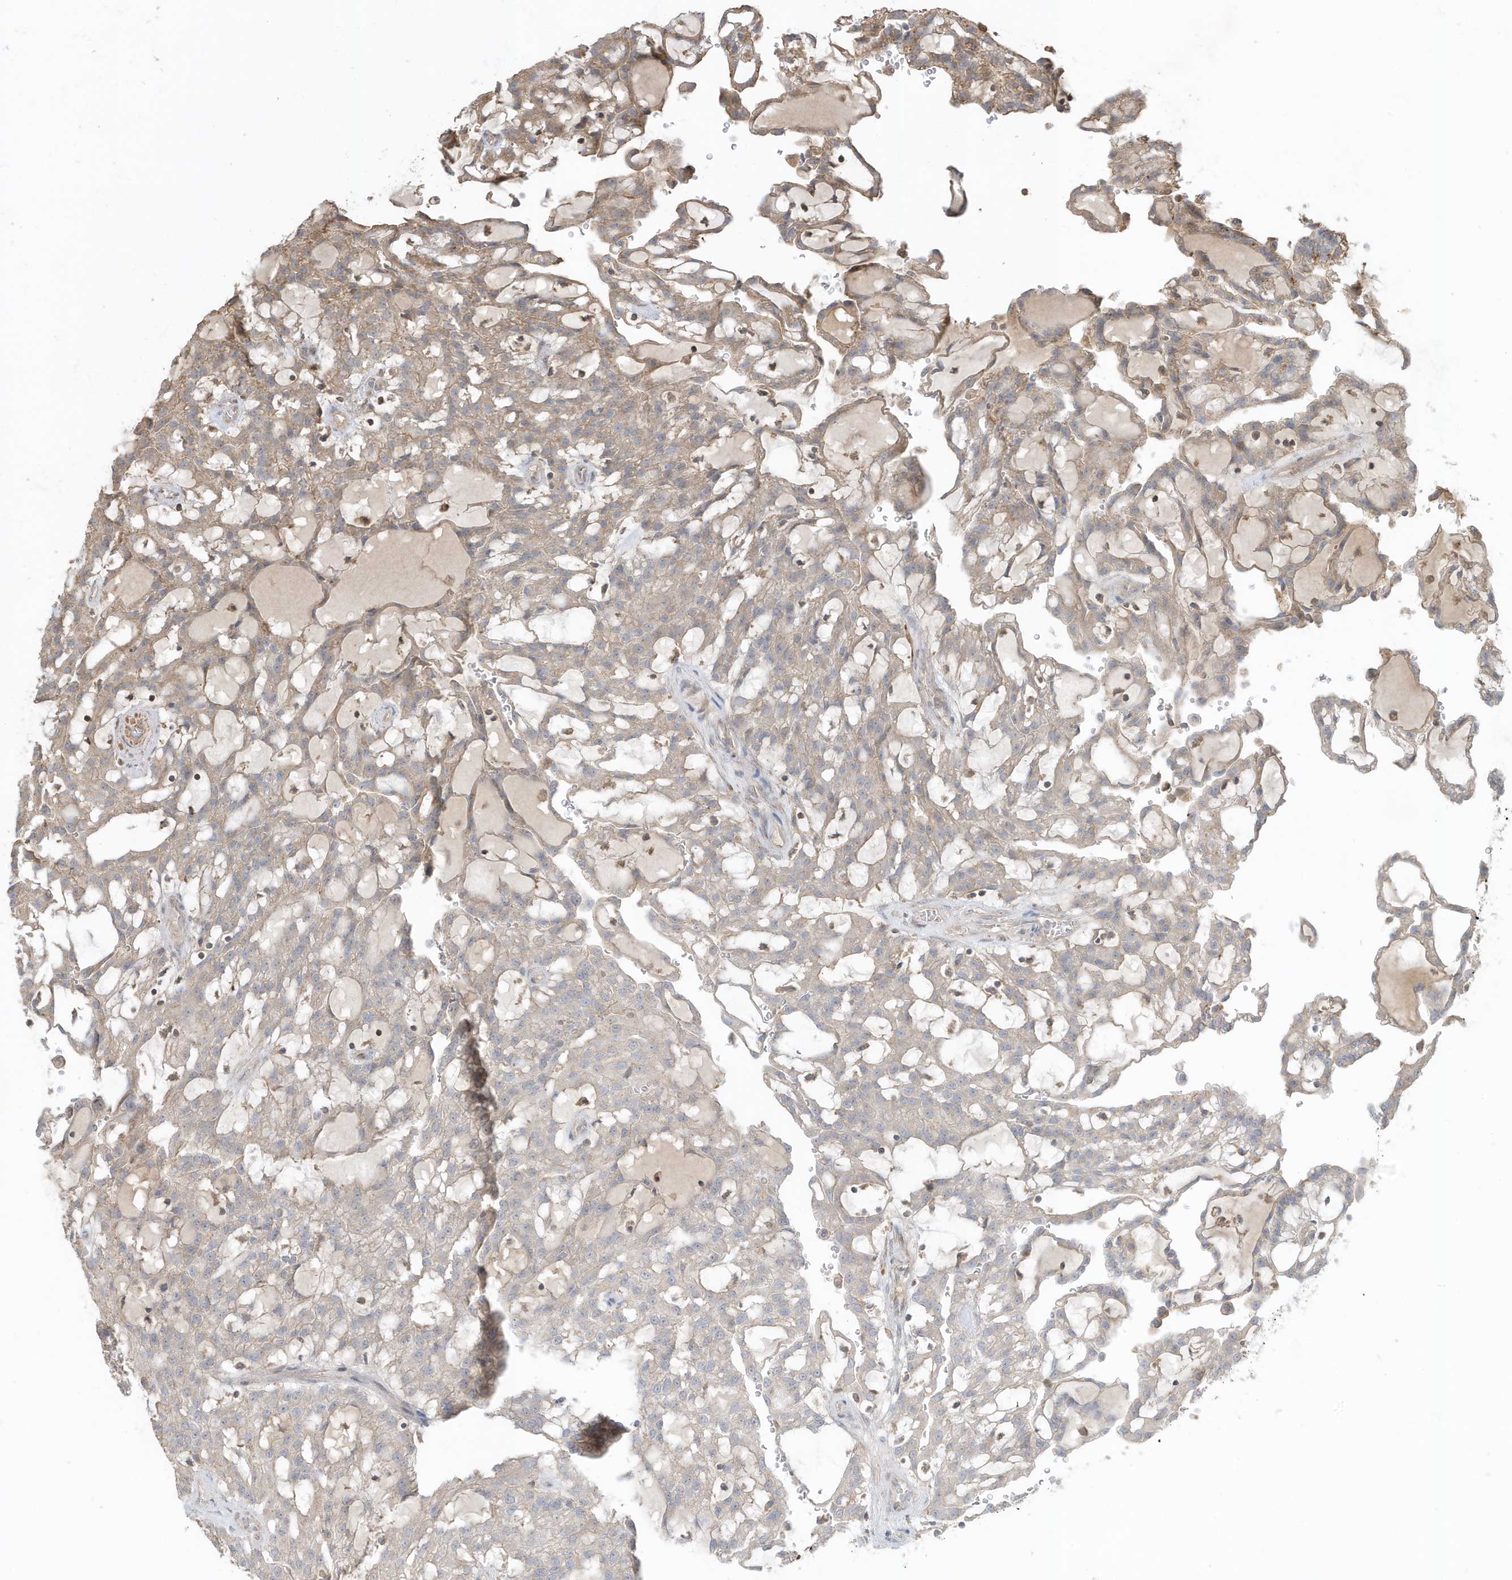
{"staining": {"intensity": "weak", "quantity": "25%-75%", "location": "cytoplasmic/membranous"}, "tissue": "renal cancer", "cell_type": "Tumor cells", "image_type": "cancer", "snomed": [{"axis": "morphology", "description": "Adenocarcinoma, NOS"}, {"axis": "topography", "description": "Kidney"}], "caption": "Human renal cancer stained with a brown dye reveals weak cytoplasmic/membranous positive expression in about 25%-75% of tumor cells.", "gene": "PRRT3", "patient": {"sex": "male", "age": 63}}